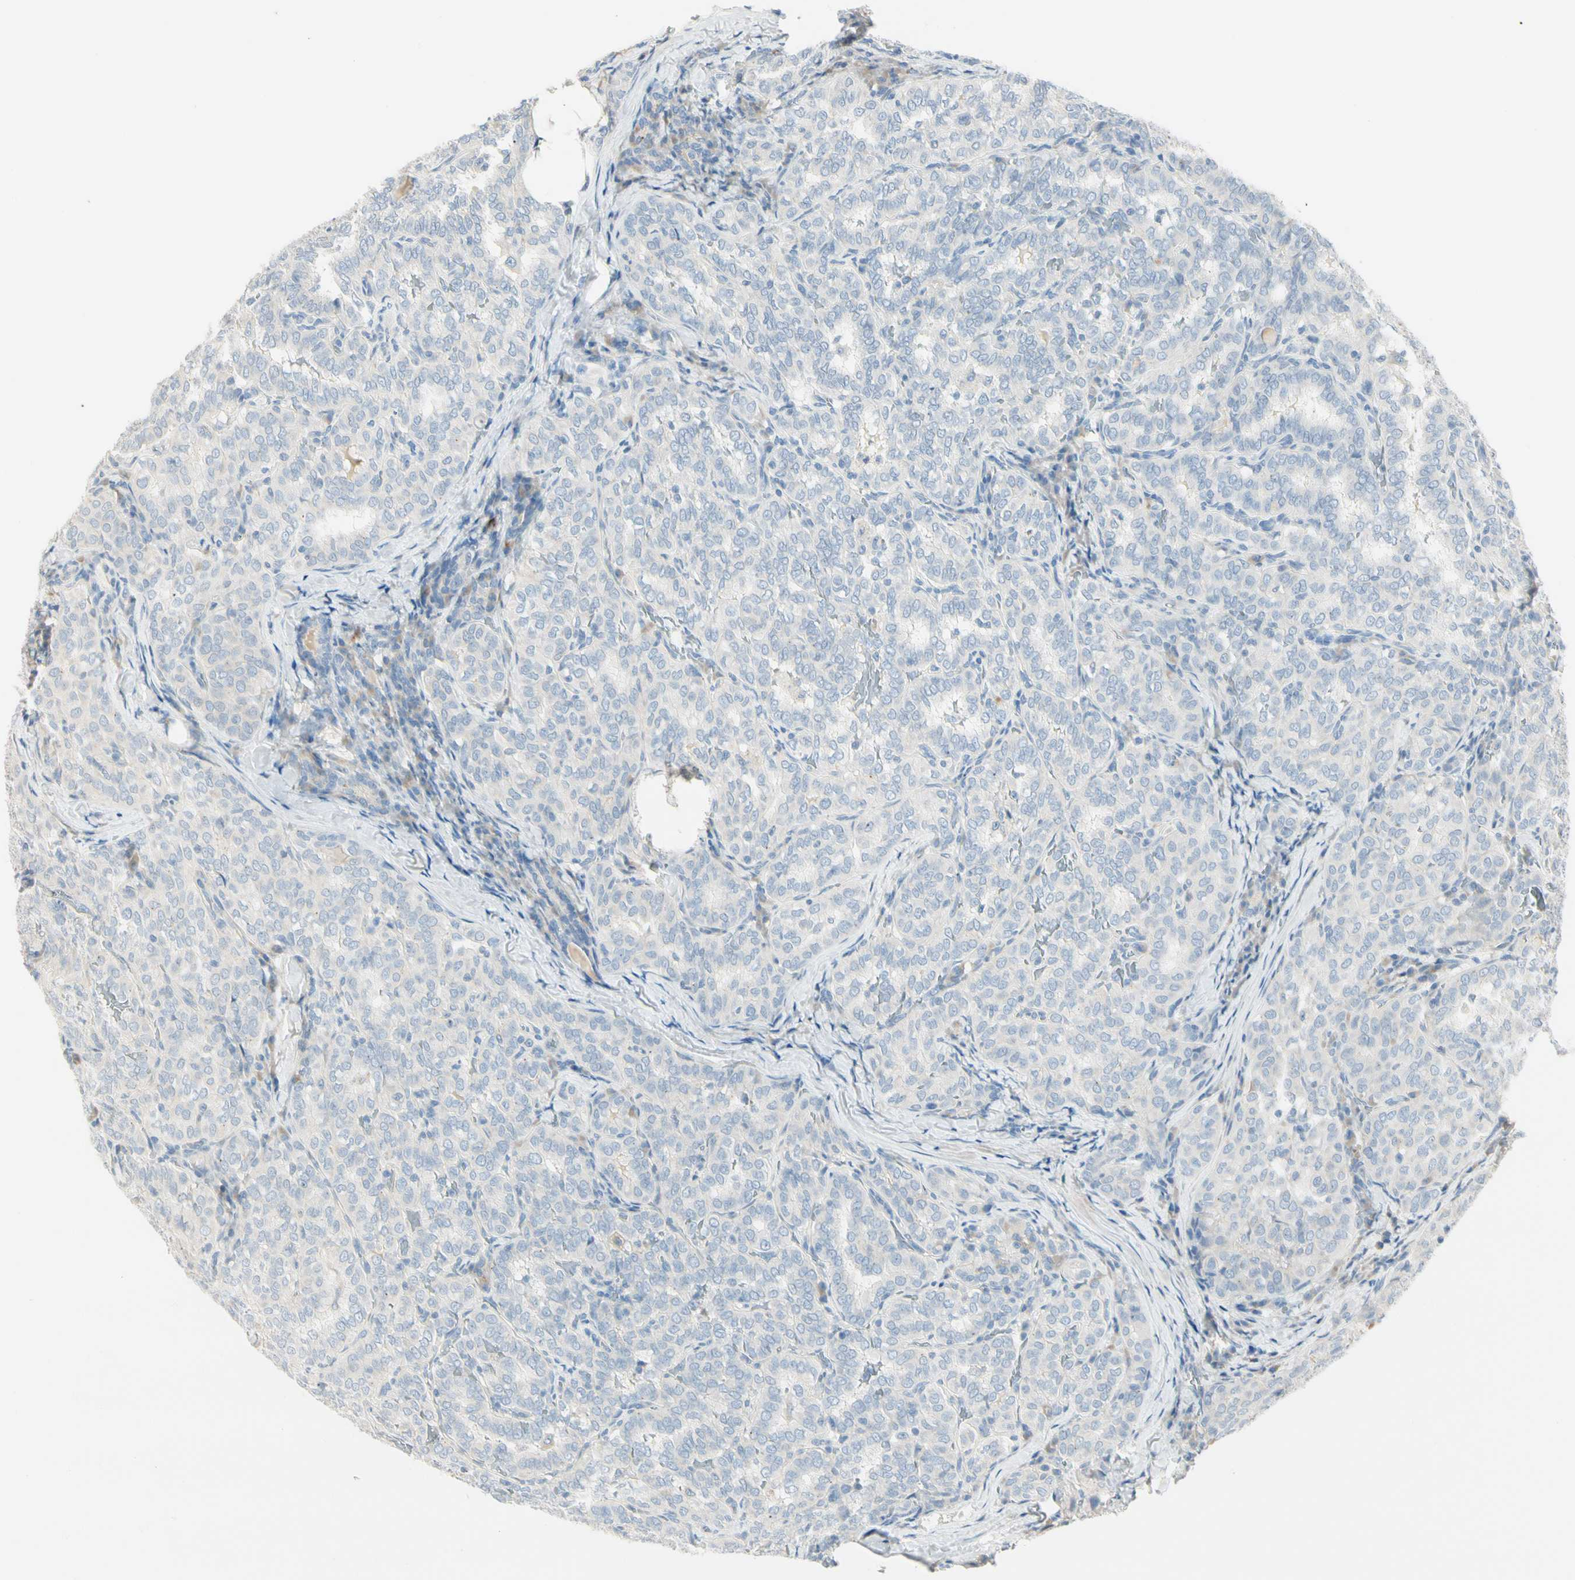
{"staining": {"intensity": "negative", "quantity": "none", "location": "none"}, "tissue": "thyroid cancer", "cell_type": "Tumor cells", "image_type": "cancer", "snomed": [{"axis": "morphology", "description": "Normal tissue, NOS"}, {"axis": "morphology", "description": "Papillary adenocarcinoma, NOS"}, {"axis": "topography", "description": "Thyroid gland"}], "caption": "DAB immunohistochemical staining of thyroid papillary adenocarcinoma demonstrates no significant staining in tumor cells.", "gene": "ALDH18A1", "patient": {"sex": "female", "age": 30}}